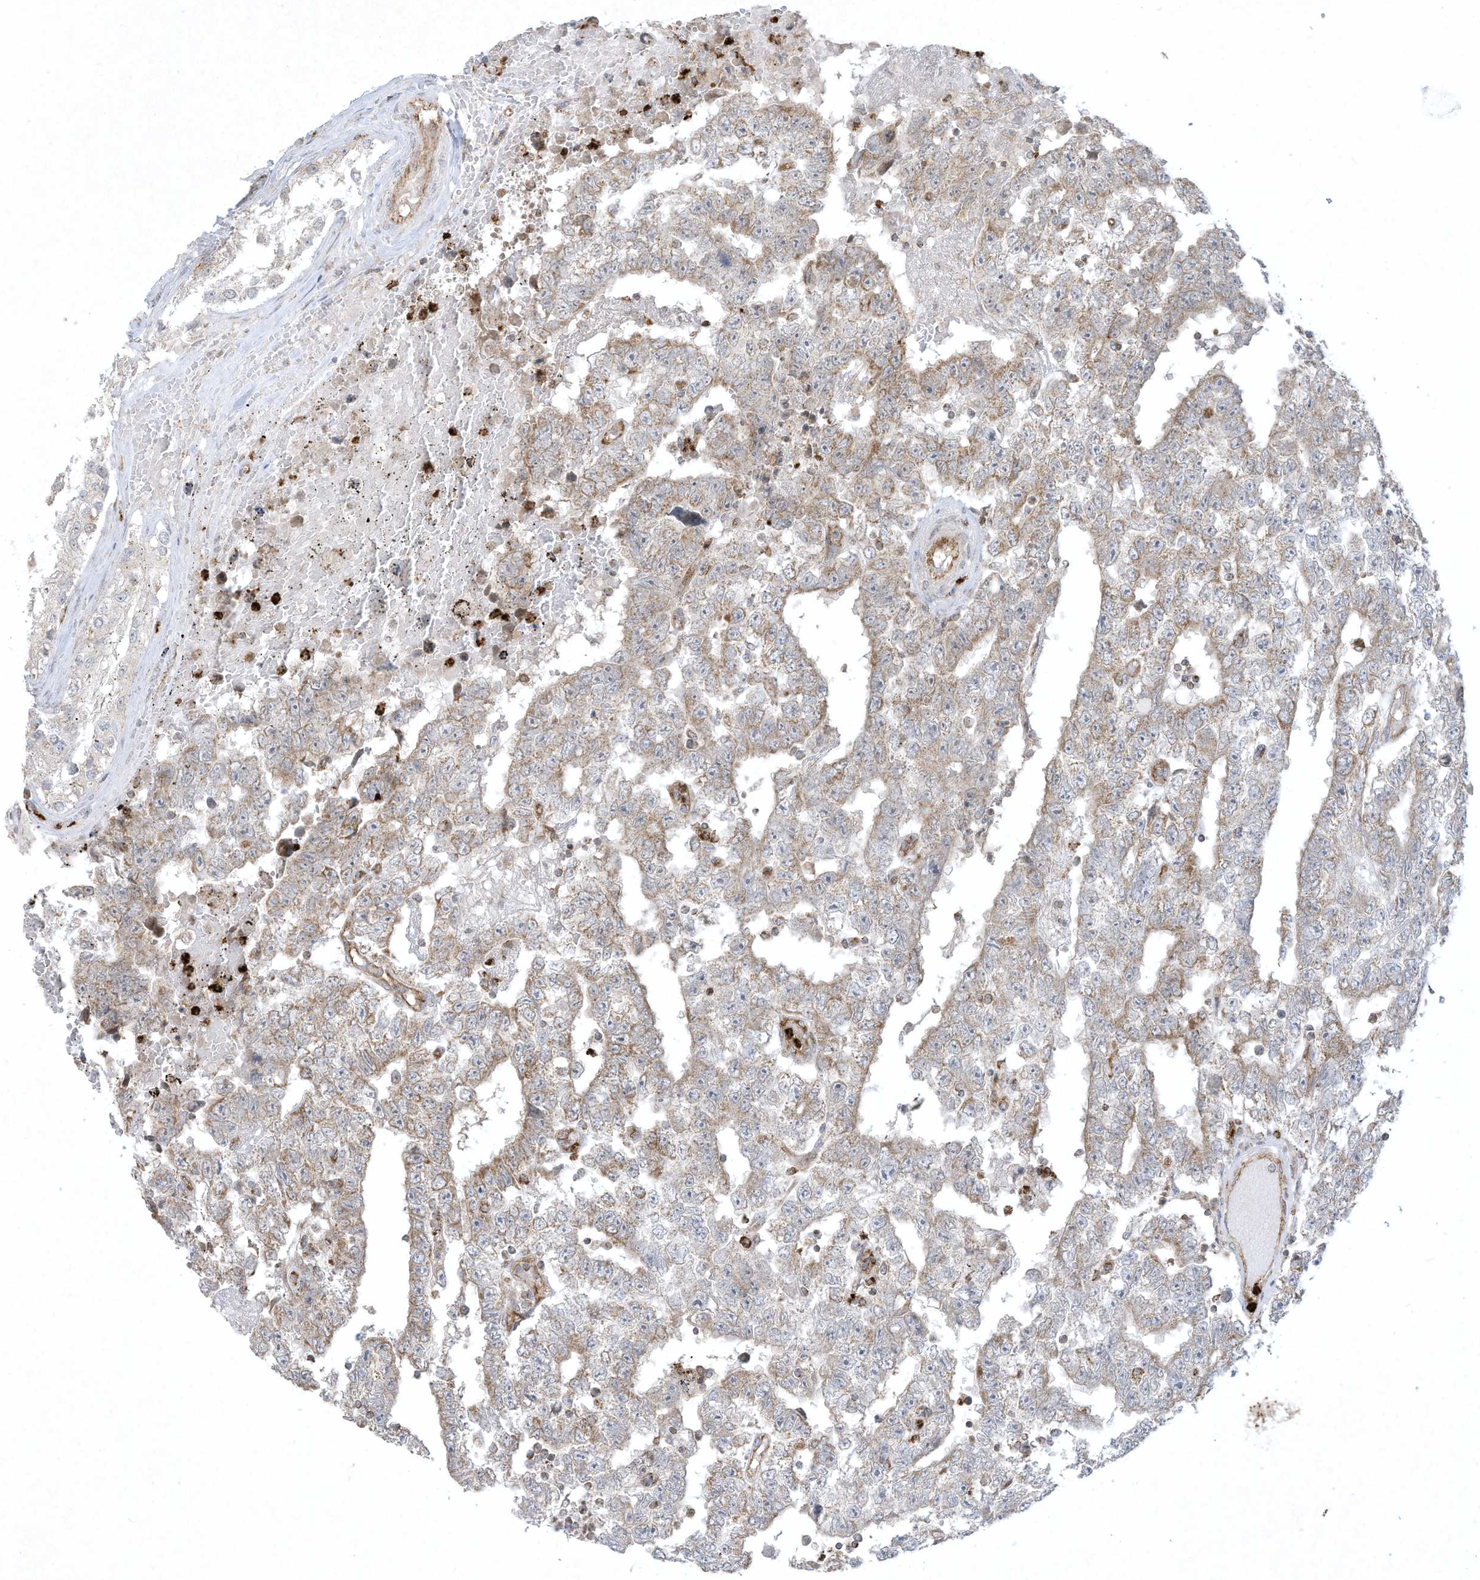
{"staining": {"intensity": "weak", "quantity": ">75%", "location": "cytoplasmic/membranous"}, "tissue": "testis cancer", "cell_type": "Tumor cells", "image_type": "cancer", "snomed": [{"axis": "morphology", "description": "Carcinoma, Embryonal, NOS"}, {"axis": "topography", "description": "Testis"}], "caption": "Human testis cancer (embryonal carcinoma) stained with a brown dye reveals weak cytoplasmic/membranous positive expression in approximately >75% of tumor cells.", "gene": "CHRNA4", "patient": {"sex": "male", "age": 25}}